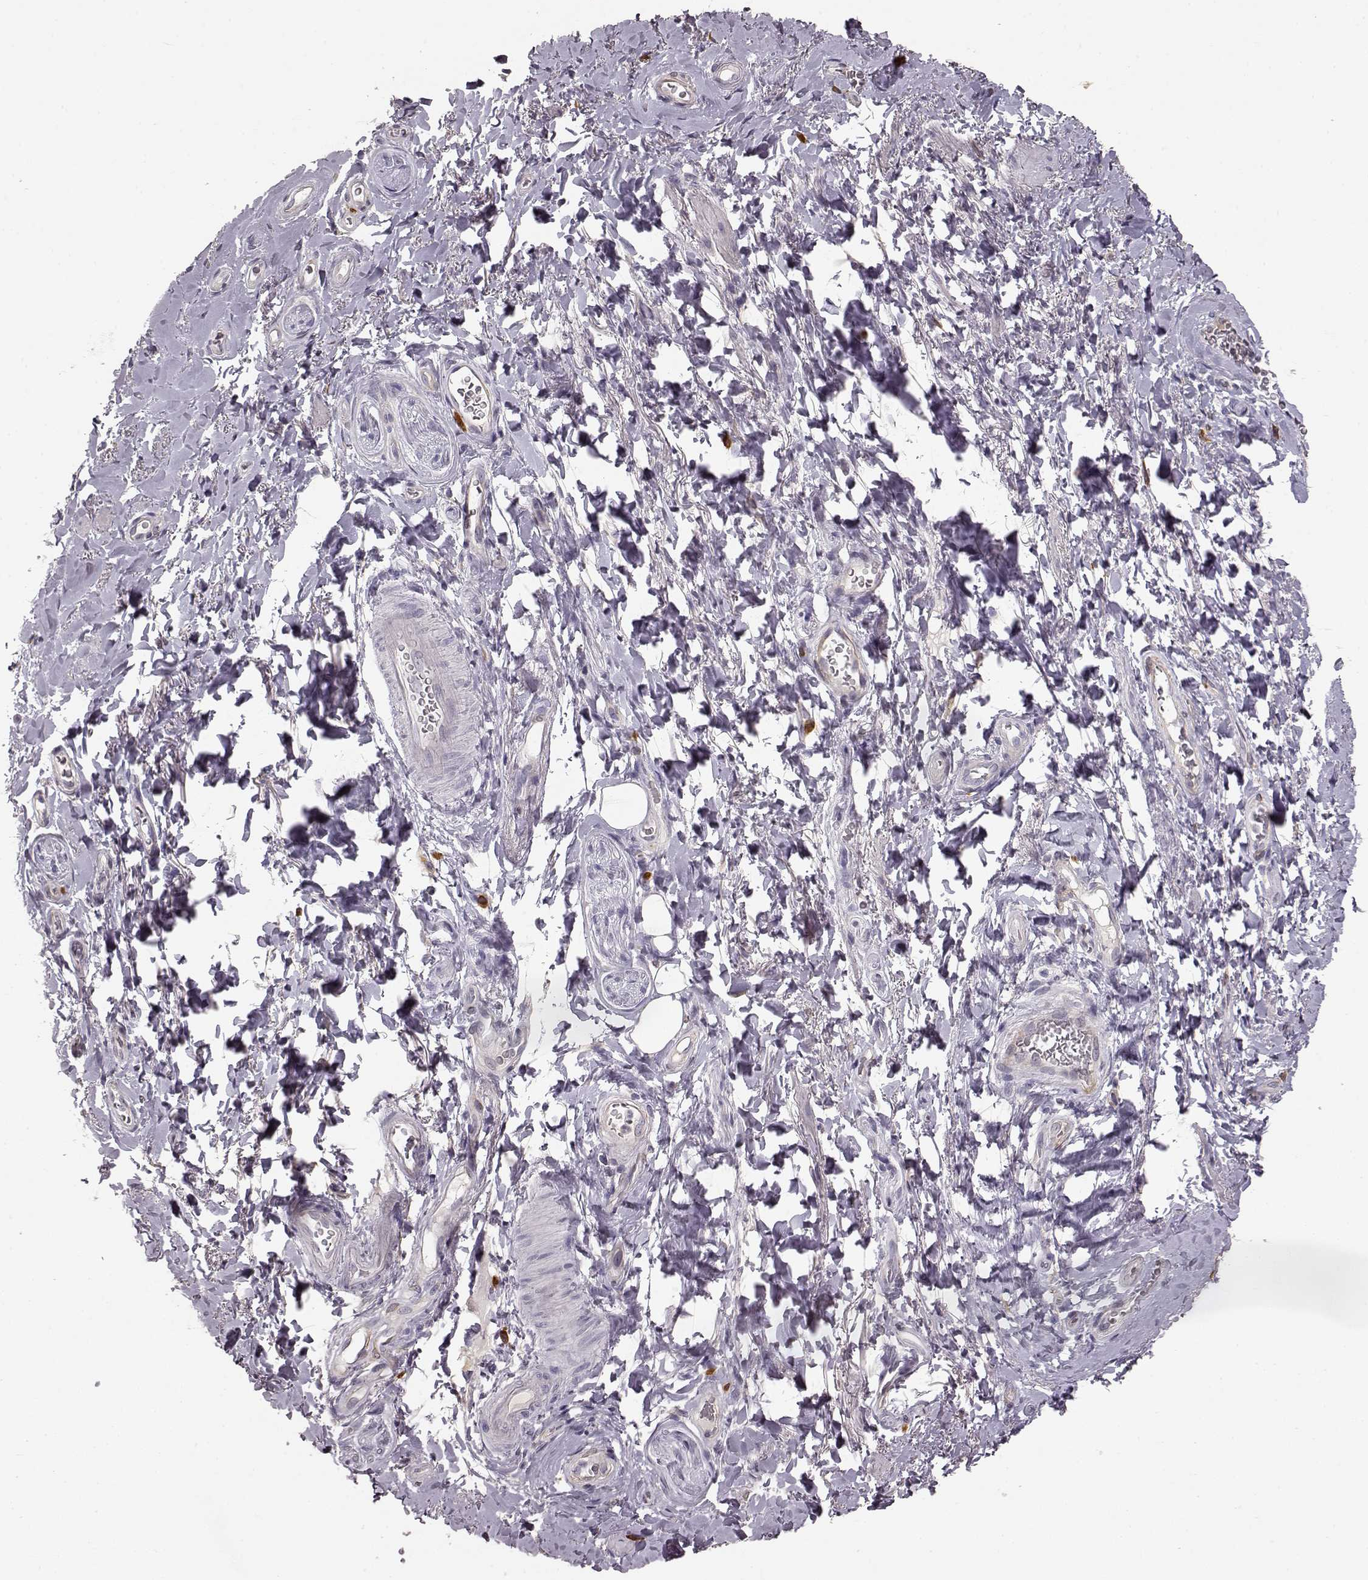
{"staining": {"intensity": "negative", "quantity": "none", "location": "none"}, "tissue": "adipose tissue", "cell_type": "Adipocytes", "image_type": "normal", "snomed": [{"axis": "morphology", "description": "Normal tissue, NOS"}, {"axis": "topography", "description": "Anal"}, {"axis": "topography", "description": "Peripheral nerve tissue"}], "caption": "The immunohistochemistry photomicrograph has no significant expression in adipocytes of adipose tissue.", "gene": "GHR", "patient": {"sex": "male", "age": 53}}